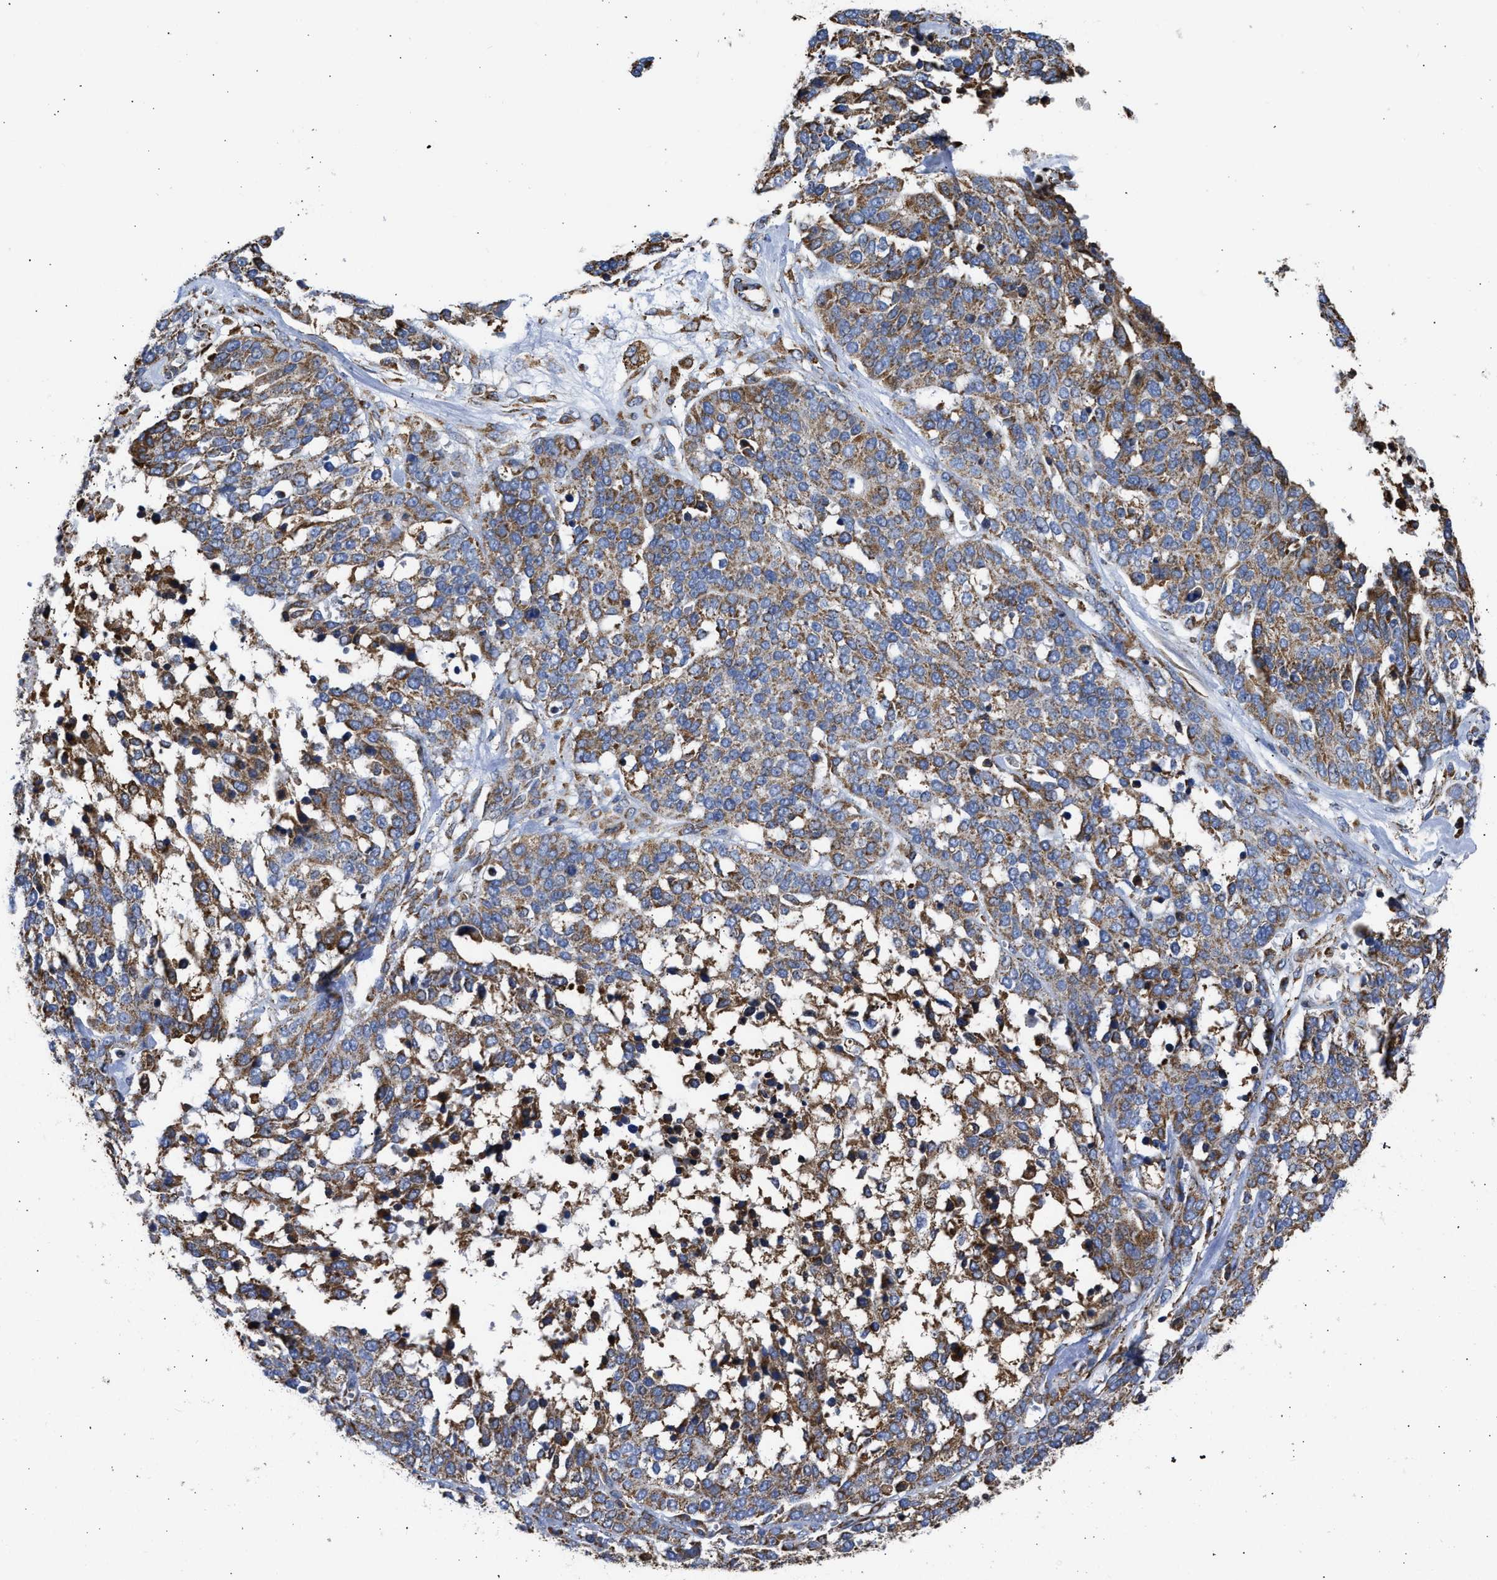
{"staining": {"intensity": "moderate", "quantity": ">75%", "location": "cytoplasmic/membranous"}, "tissue": "ovarian cancer", "cell_type": "Tumor cells", "image_type": "cancer", "snomed": [{"axis": "morphology", "description": "Cystadenocarcinoma, serous, NOS"}, {"axis": "topography", "description": "Ovary"}], "caption": "Immunohistochemistry (DAB) staining of ovarian serous cystadenocarcinoma reveals moderate cytoplasmic/membranous protein positivity in approximately >75% of tumor cells.", "gene": "CYCS", "patient": {"sex": "female", "age": 44}}